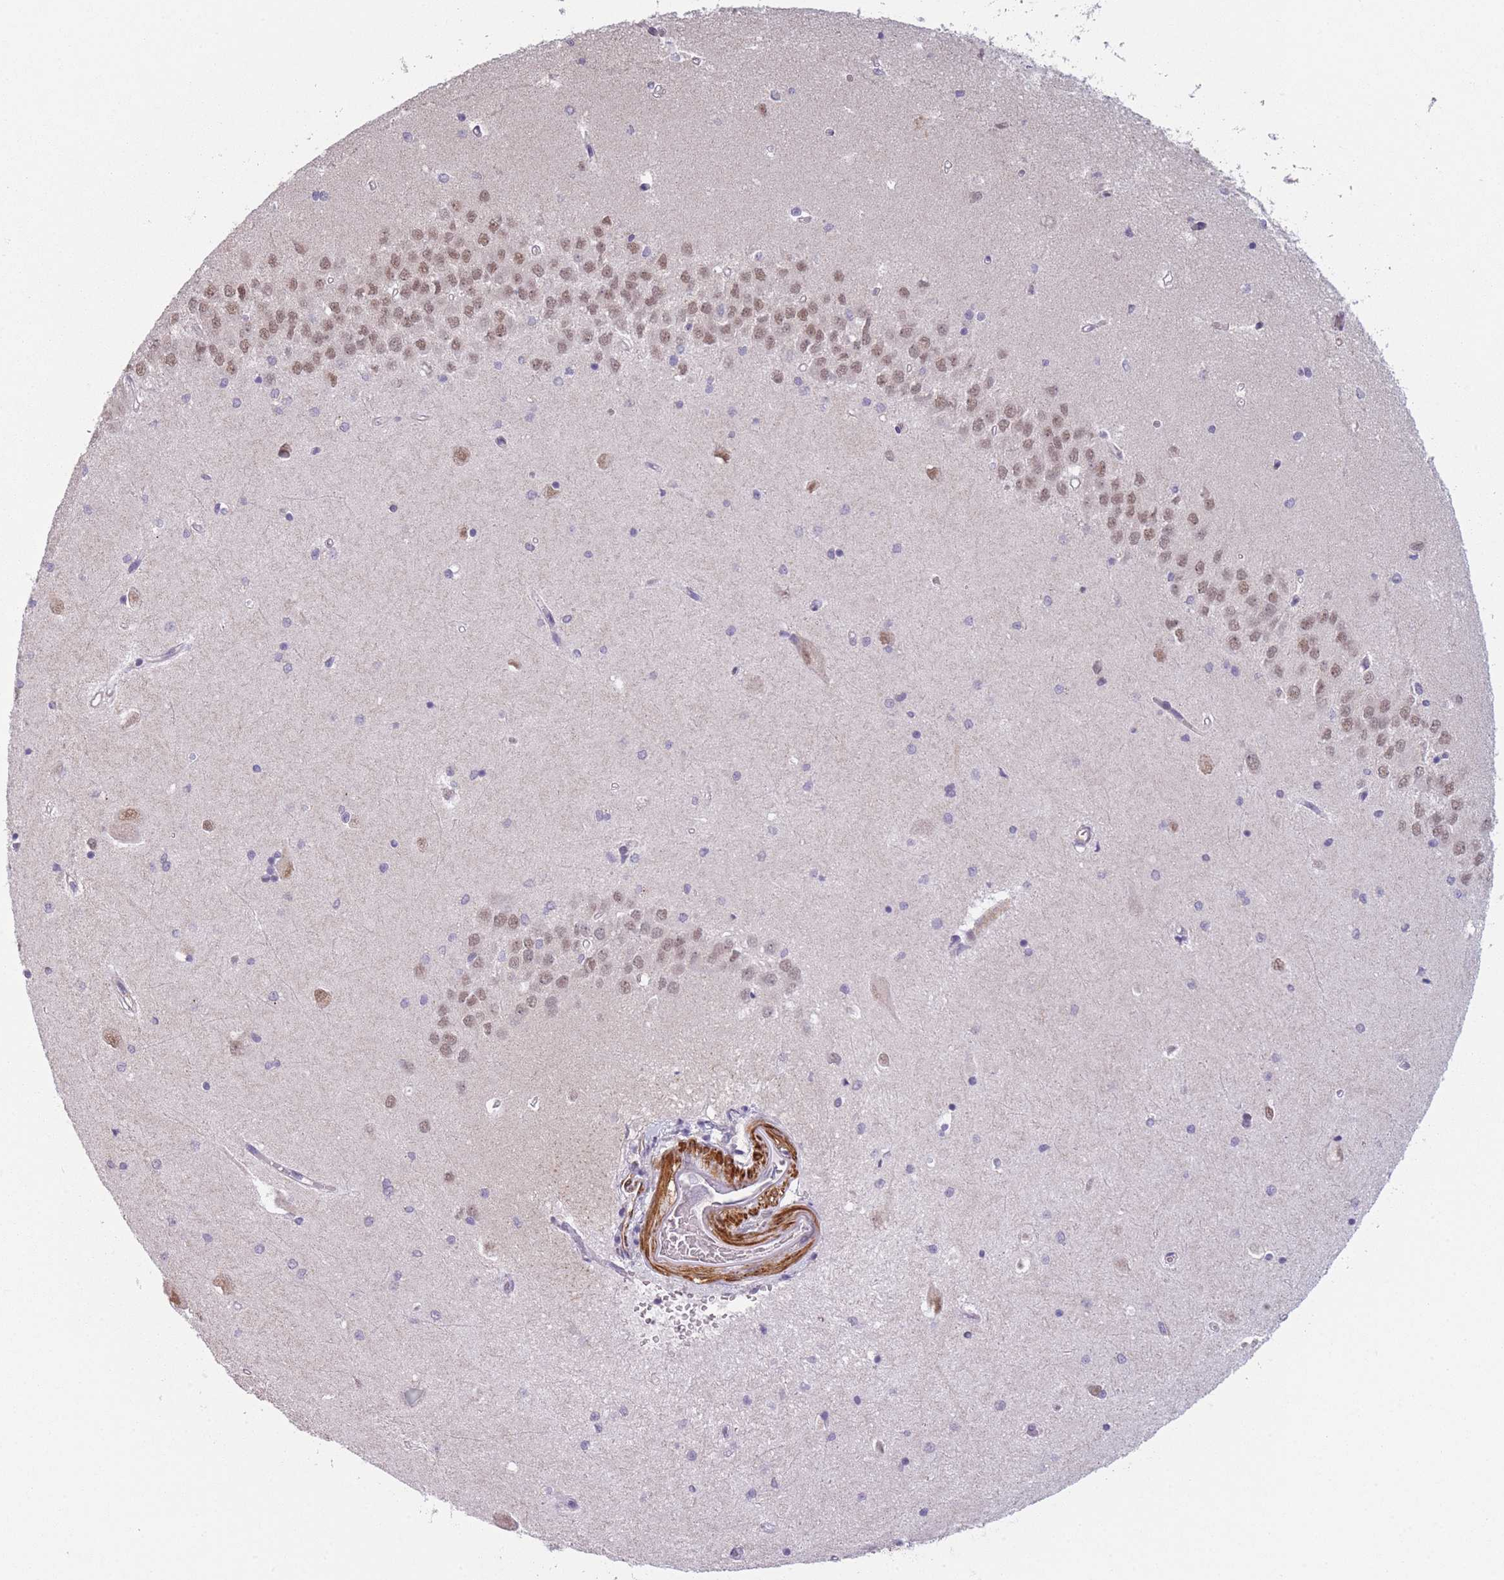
{"staining": {"intensity": "negative", "quantity": "none", "location": "none"}, "tissue": "hippocampus", "cell_type": "Glial cells", "image_type": "normal", "snomed": [{"axis": "morphology", "description": "Normal tissue, NOS"}, {"axis": "topography", "description": "Hippocampus"}], "caption": "Glial cells are negative for brown protein staining in benign hippocampus. (DAB IHC with hematoxylin counter stain).", "gene": "SIN3B", "patient": {"sex": "male", "age": 45}}